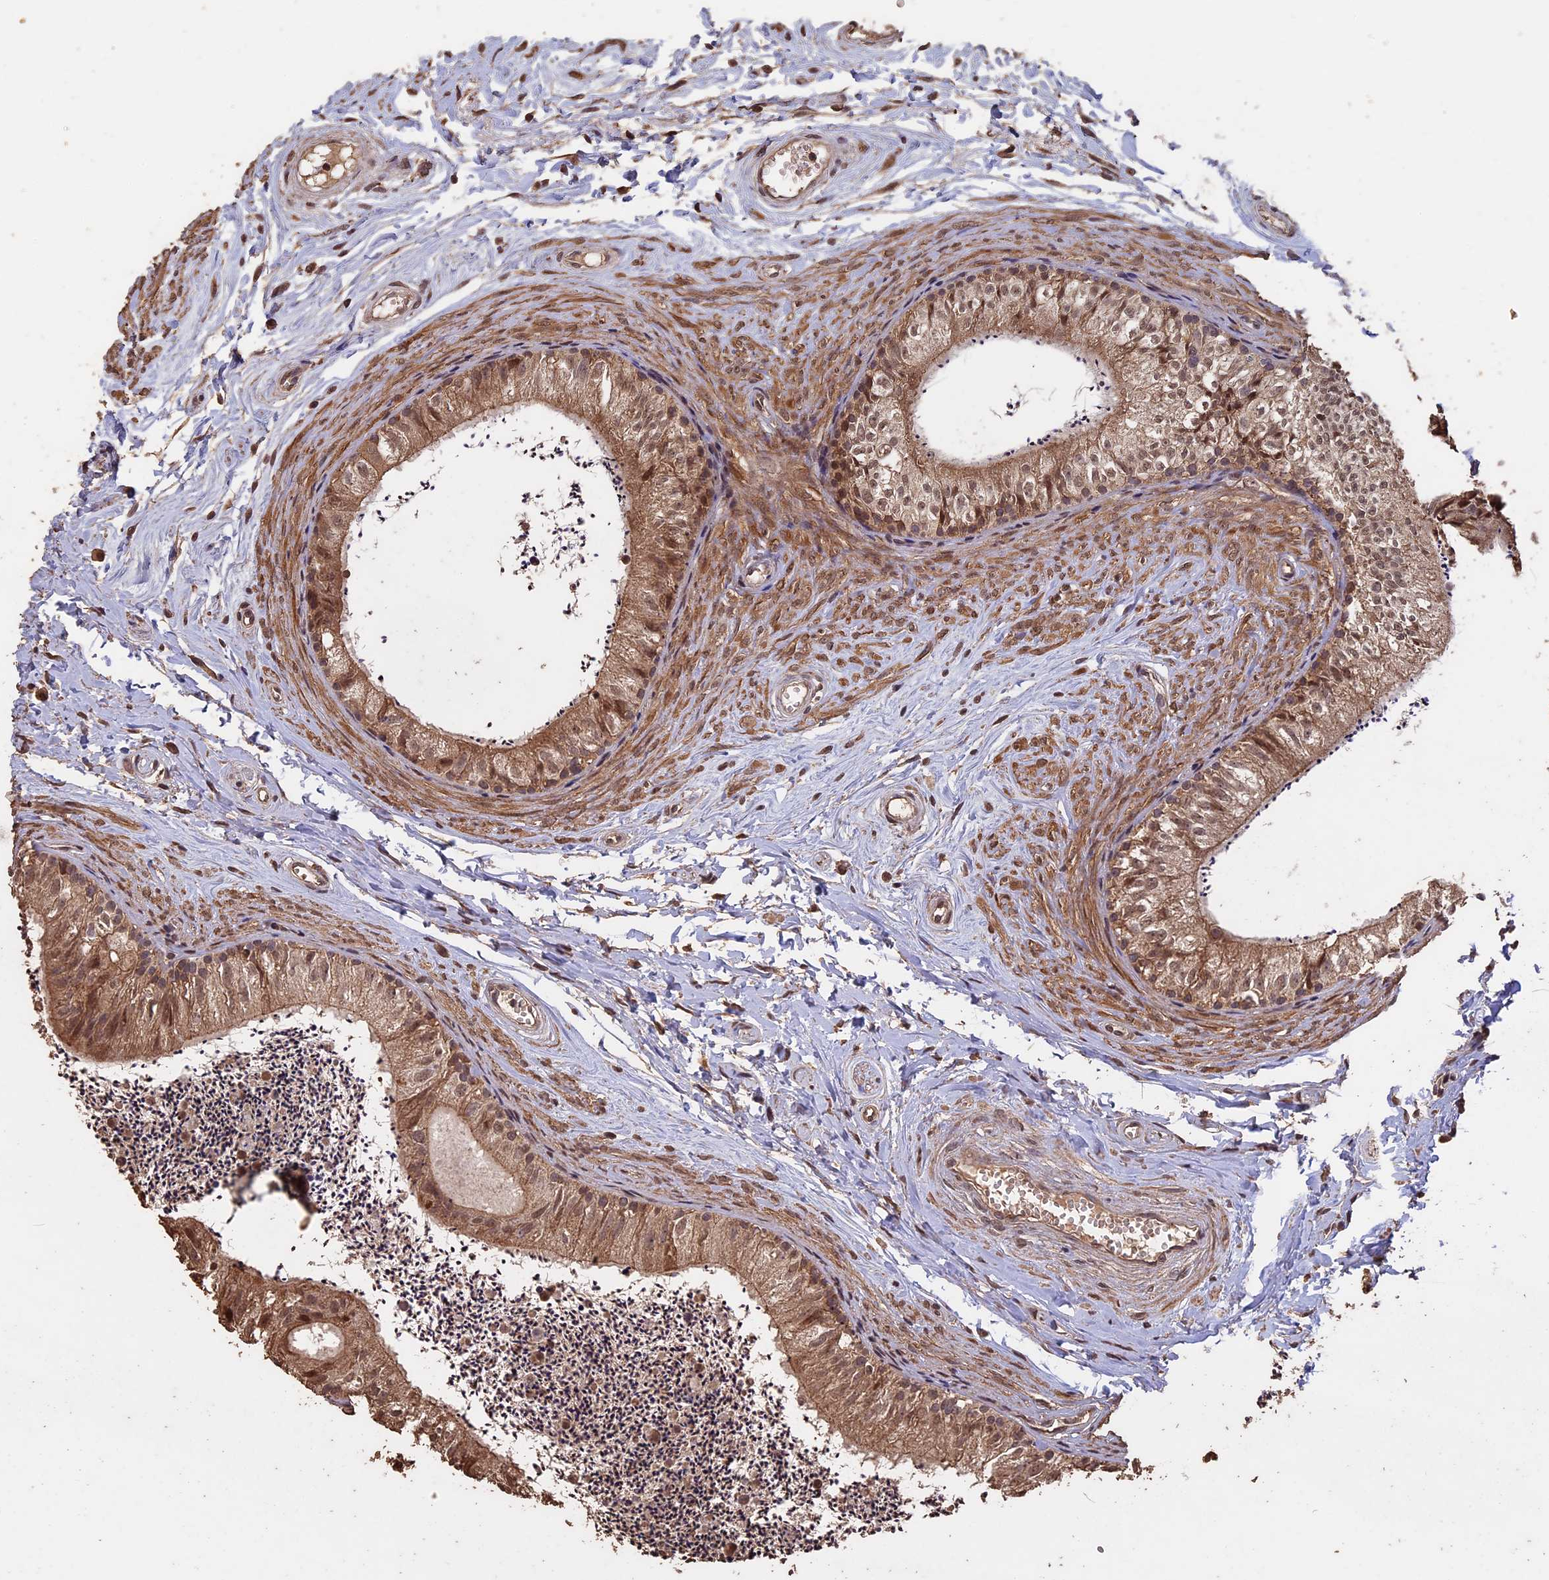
{"staining": {"intensity": "moderate", "quantity": ">75%", "location": "cytoplasmic/membranous"}, "tissue": "epididymis", "cell_type": "Glandular cells", "image_type": "normal", "snomed": [{"axis": "morphology", "description": "Normal tissue, NOS"}, {"axis": "topography", "description": "Epididymis"}], "caption": "IHC staining of unremarkable epididymis, which shows medium levels of moderate cytoplasmic/membranous expression in about >75% of glandular cells indicating moderate cytoplasmic/membranous protein positivity. The staining was performed using DAB (3,3'-diaminobenzidine) (brown) for protein detection and nuclei were counterstained in hematoxylin (blue).", "gene": "HUNK", "patient": {"sex": "male", "age": 56}}